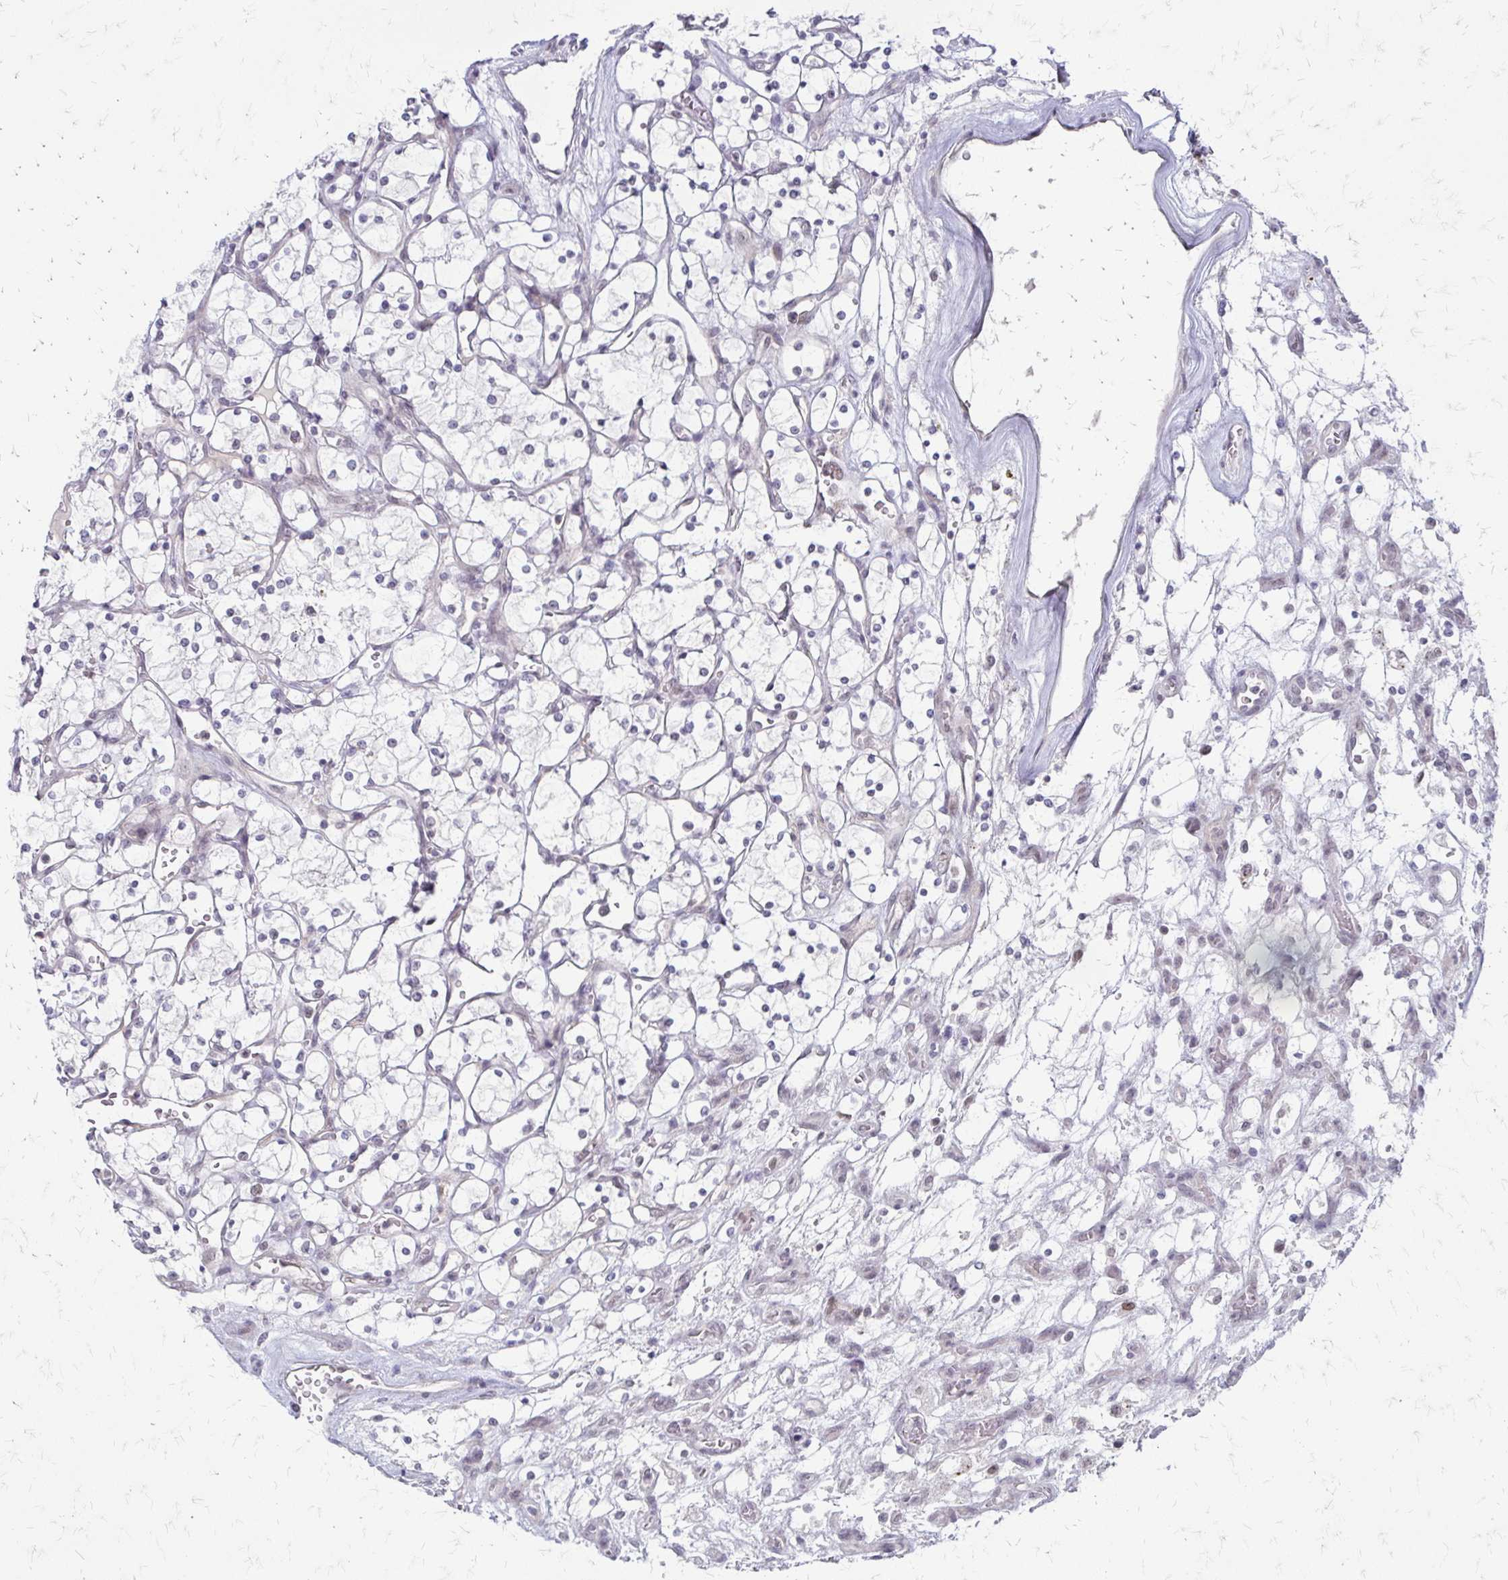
{"staining": {"intensity": "negative", "quantity": "none", "location": "none"}, "tissue": "renal cancer", "cell_type": "Tumor cells", "image_type": "cancer", "snomed": [{"axis": "morphology", "description": "Adenocarcinoma, NOS"}, {"axis": "topography", "description": "Kidney"}], "caption": "Adenocarcinoma (renal) was stained to show a protein in brown. There is no significant staining in tumor cells.", "gene": "EED", "patient": {"sex": "female", "age": 69}}